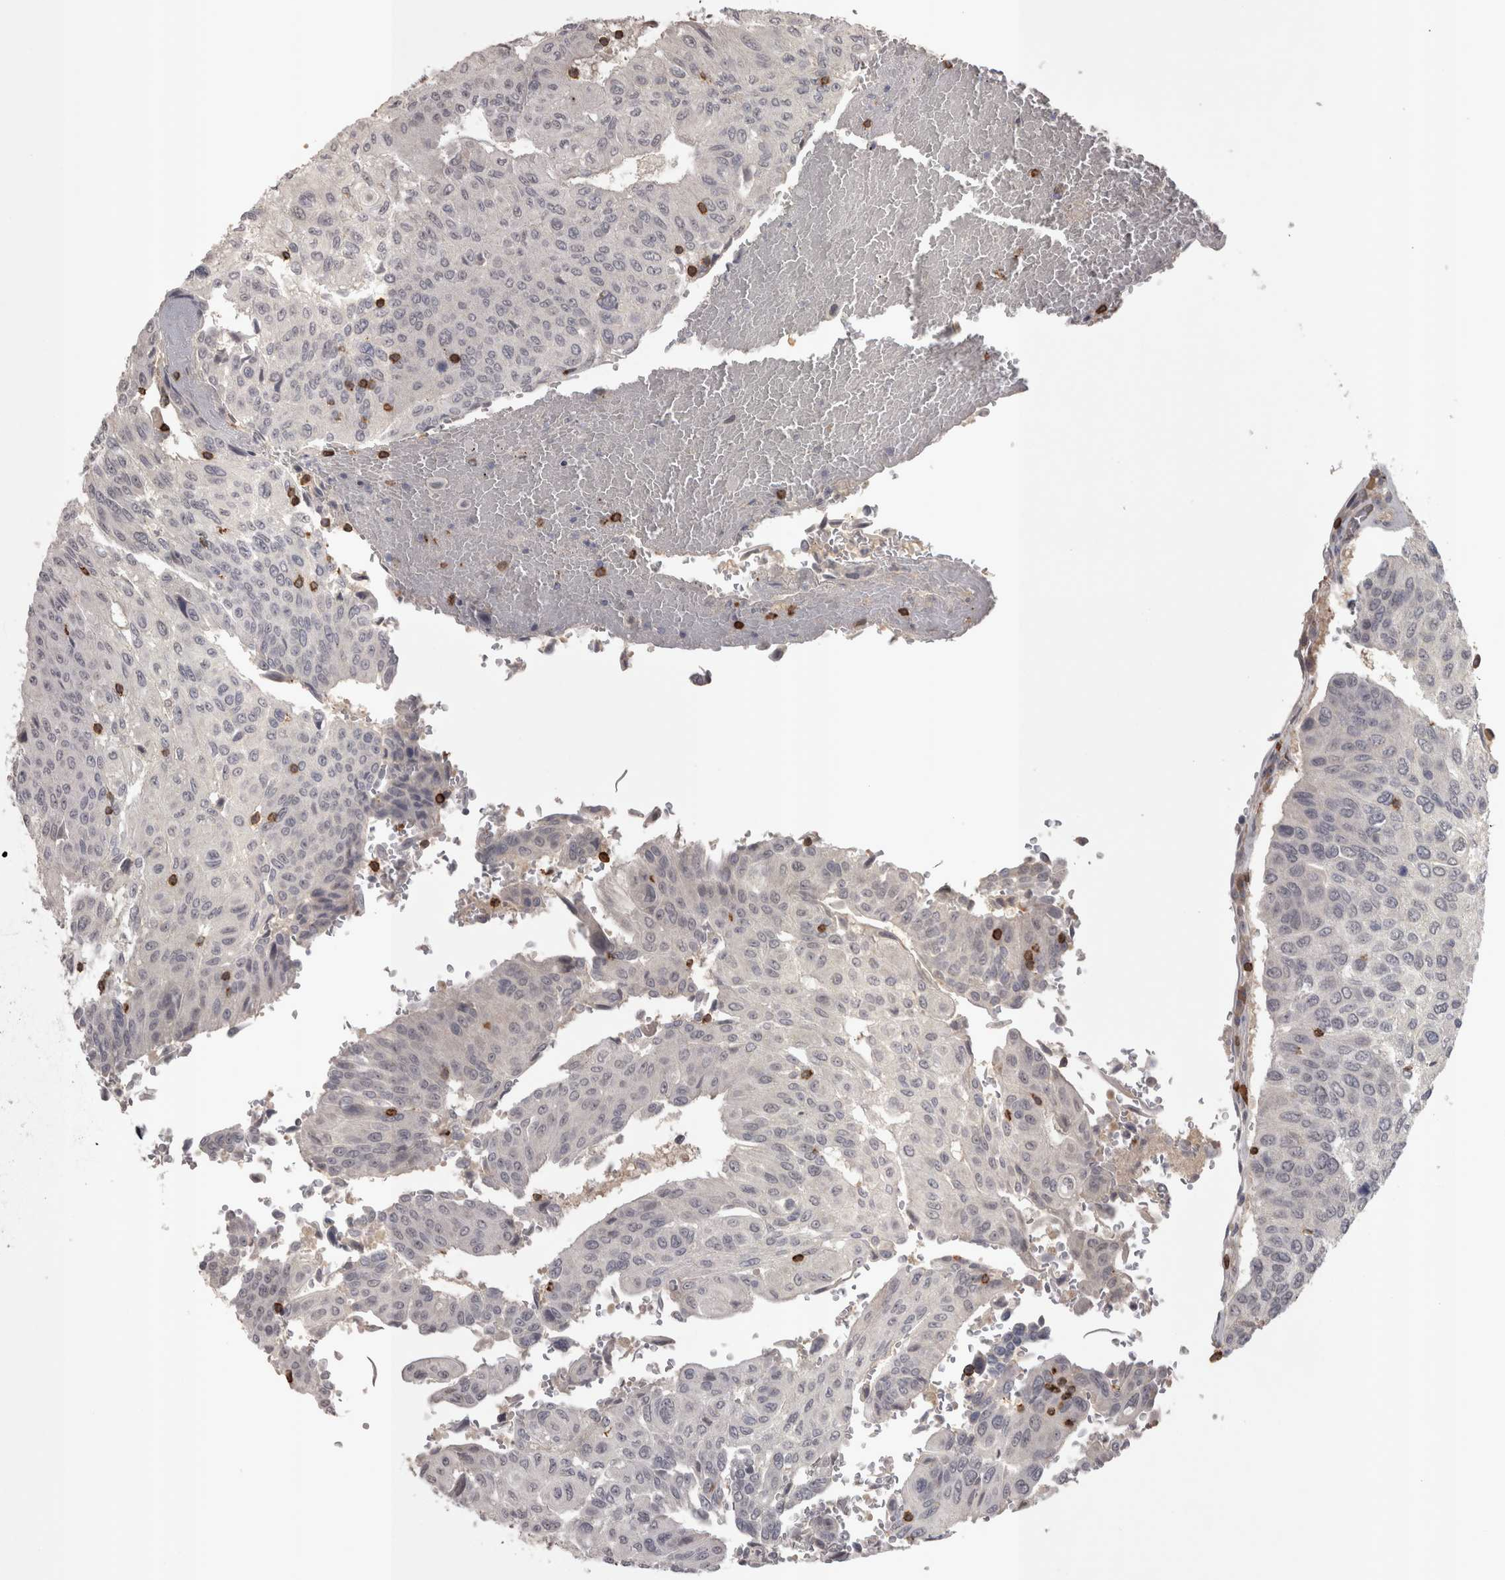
{"staining": {"intensity": "negative", "quantity": "none", "location": "none"}, "tissue": "urothelial cancer", "cell_type": "Tumor cells", "image_type": "cancer", "snomed": [{"axis": "morphology", "description": "Urothelial carcinoma, High grade"}, {"axis": "topography", "description": "Urinary bladder"}], "caption": "Tumor cells show no significant expression in high-grade urothelial carcinoma.", "gene": "SKAP1", "patient": {"sex": "male", "age": 66}}